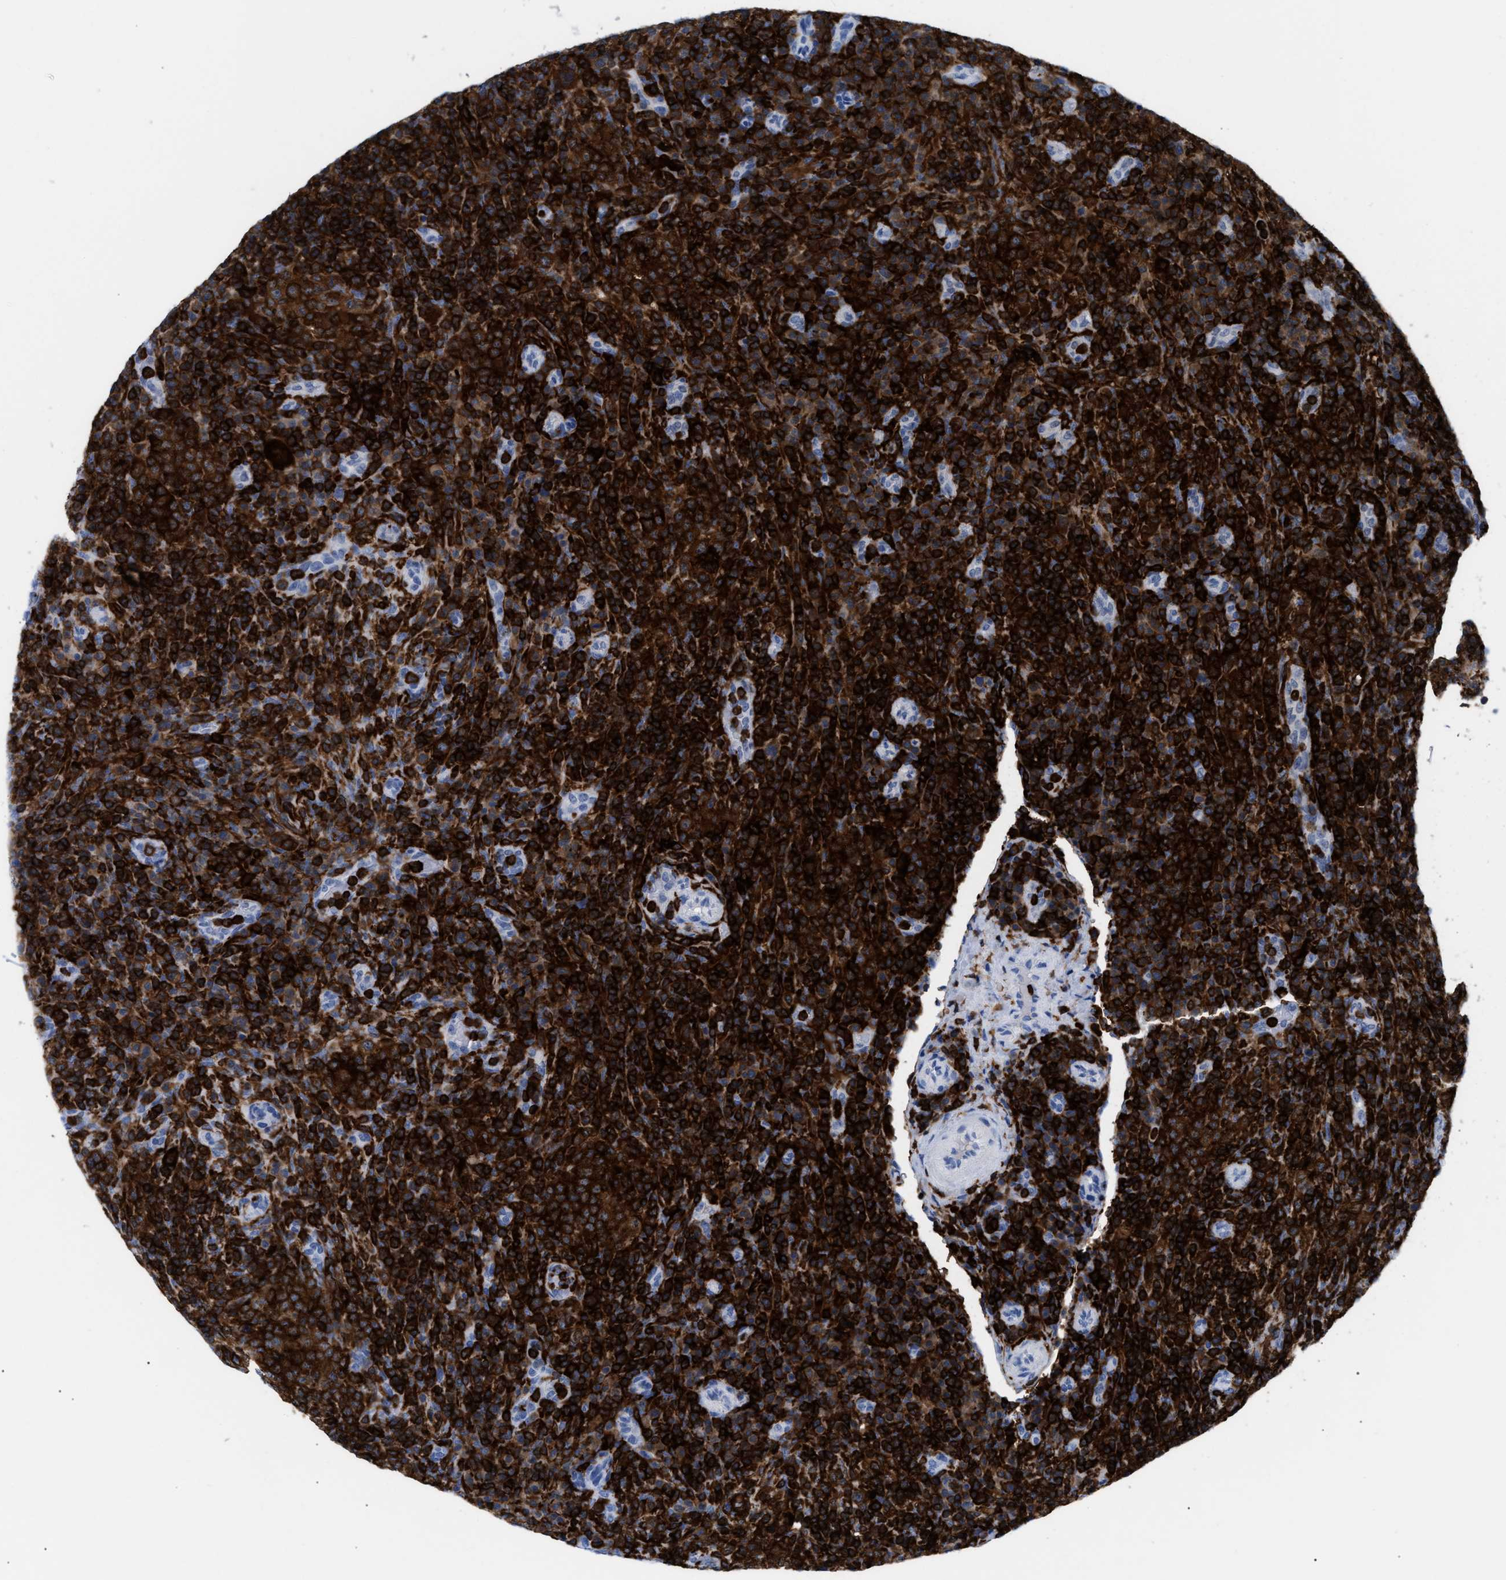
{"staining": {"intensity": "strong", "quantity": ">75%", "location": "cytoplasmic/membranous"}, "tissue": "lymphoma", "cell_type": "Tumor cells", "image_type": "cancer", "snomed": [{"axis": "morphology", "description": "Malignant lymphoma, non-Hodgkin's type, High grade"}, {"axis": "topography", "description": "Lymph node"}], "caption": "Malignant lymphoma, non-Hodgkin's type (high-grade) stained for a protein exhibits strong cytoplasmic/membranous positivity in tumor cells.", "gene": "LCP1", "patient": {"sex": "female", "age": 76}}